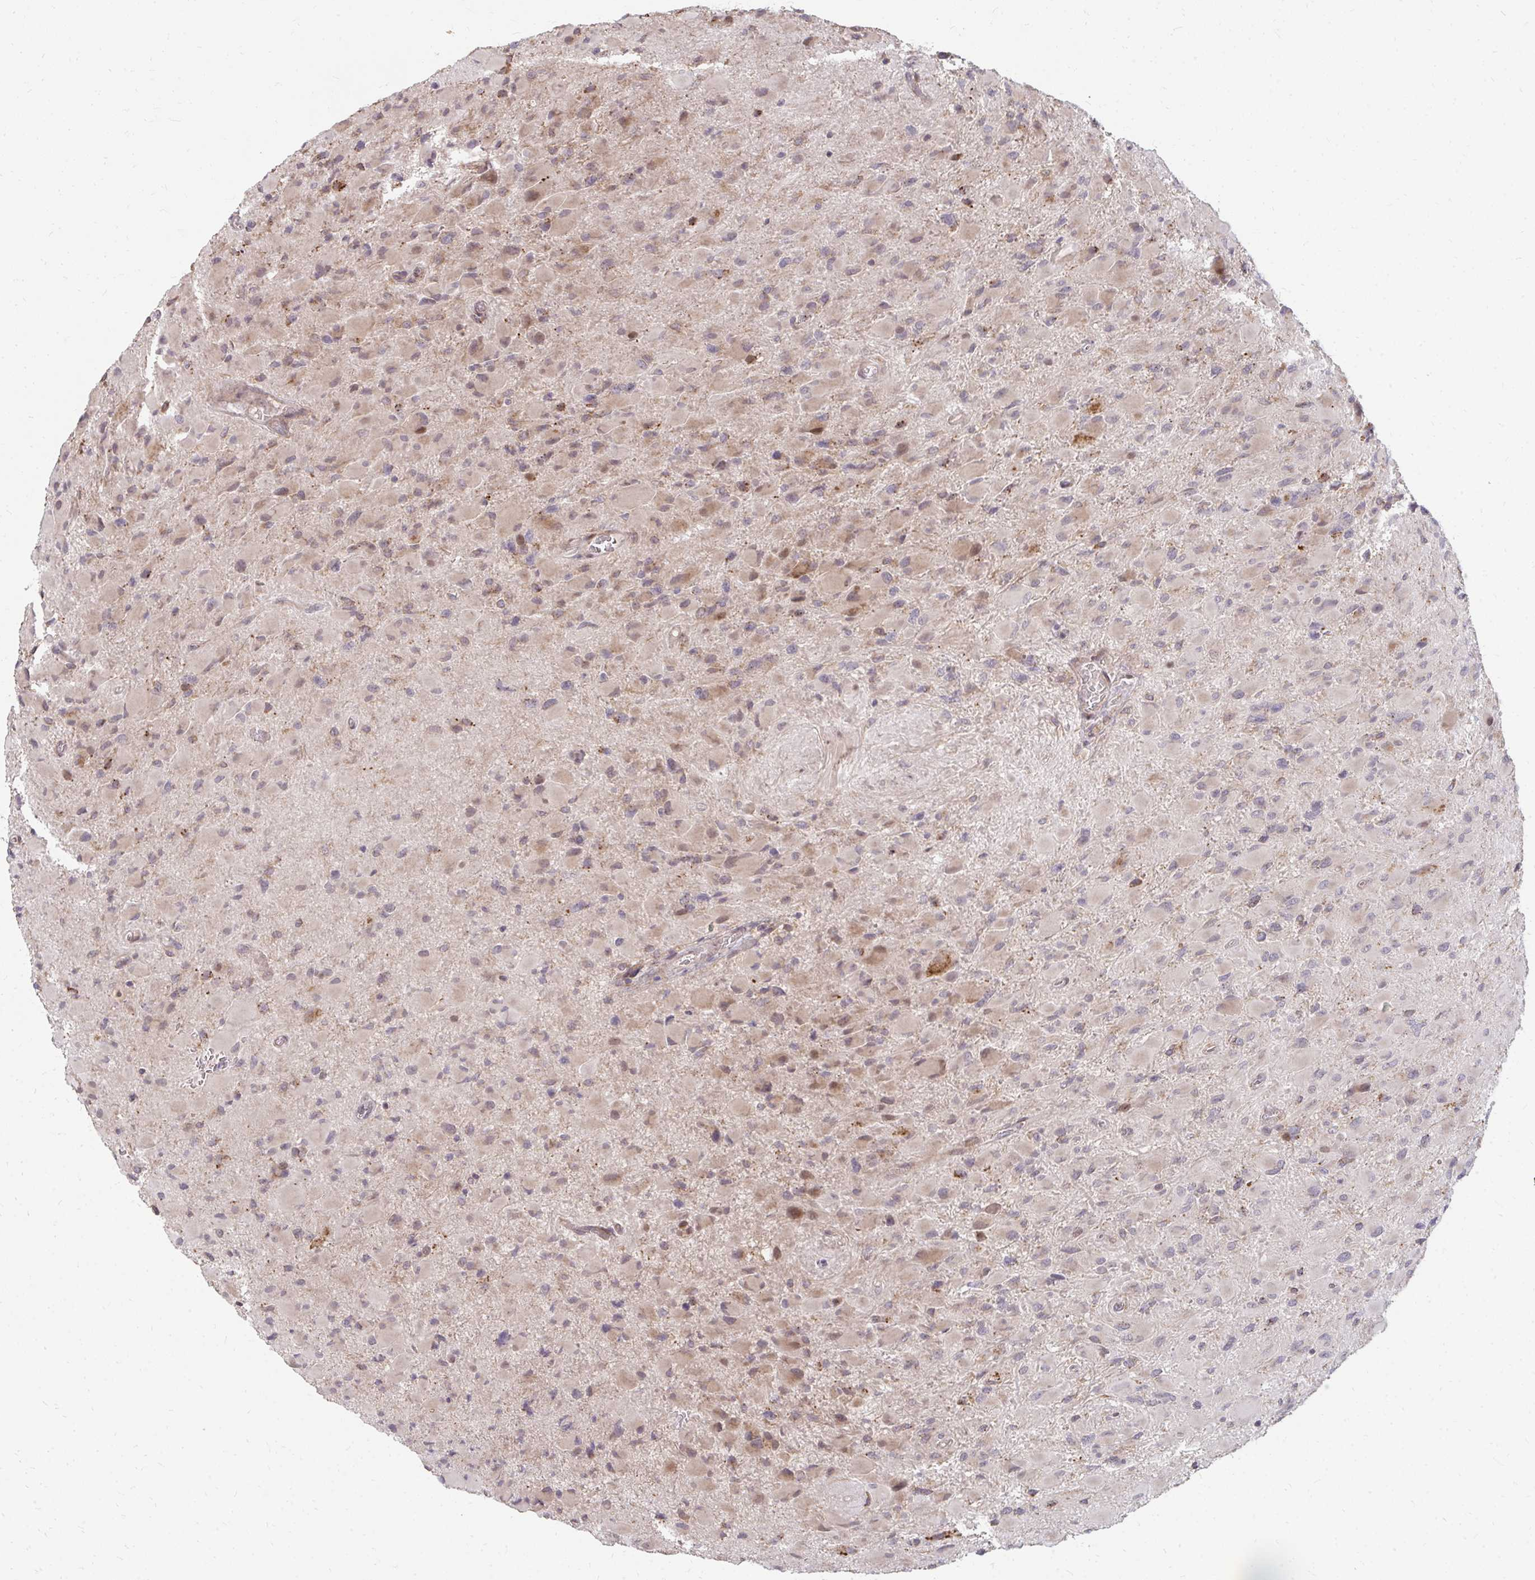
{"staining": {"intensity": "negative", "quantity": "none", "location": "none"}, "tissue": "glioma", "cell_type": "Tumor cells", "image_type": "cancer", "snomed": [{"axis": "morphology", "description": "Glioma, malignant, High grade"}, {"axis": "topography", "description": "Cerebral cortex"}], "caption": "This is an immunohistochemistry image of human malignant glioma (high-grade). There is no staining in tumor cells.", "gene": "ZNF285", "patient": {"sex": "female", "age": 36}}